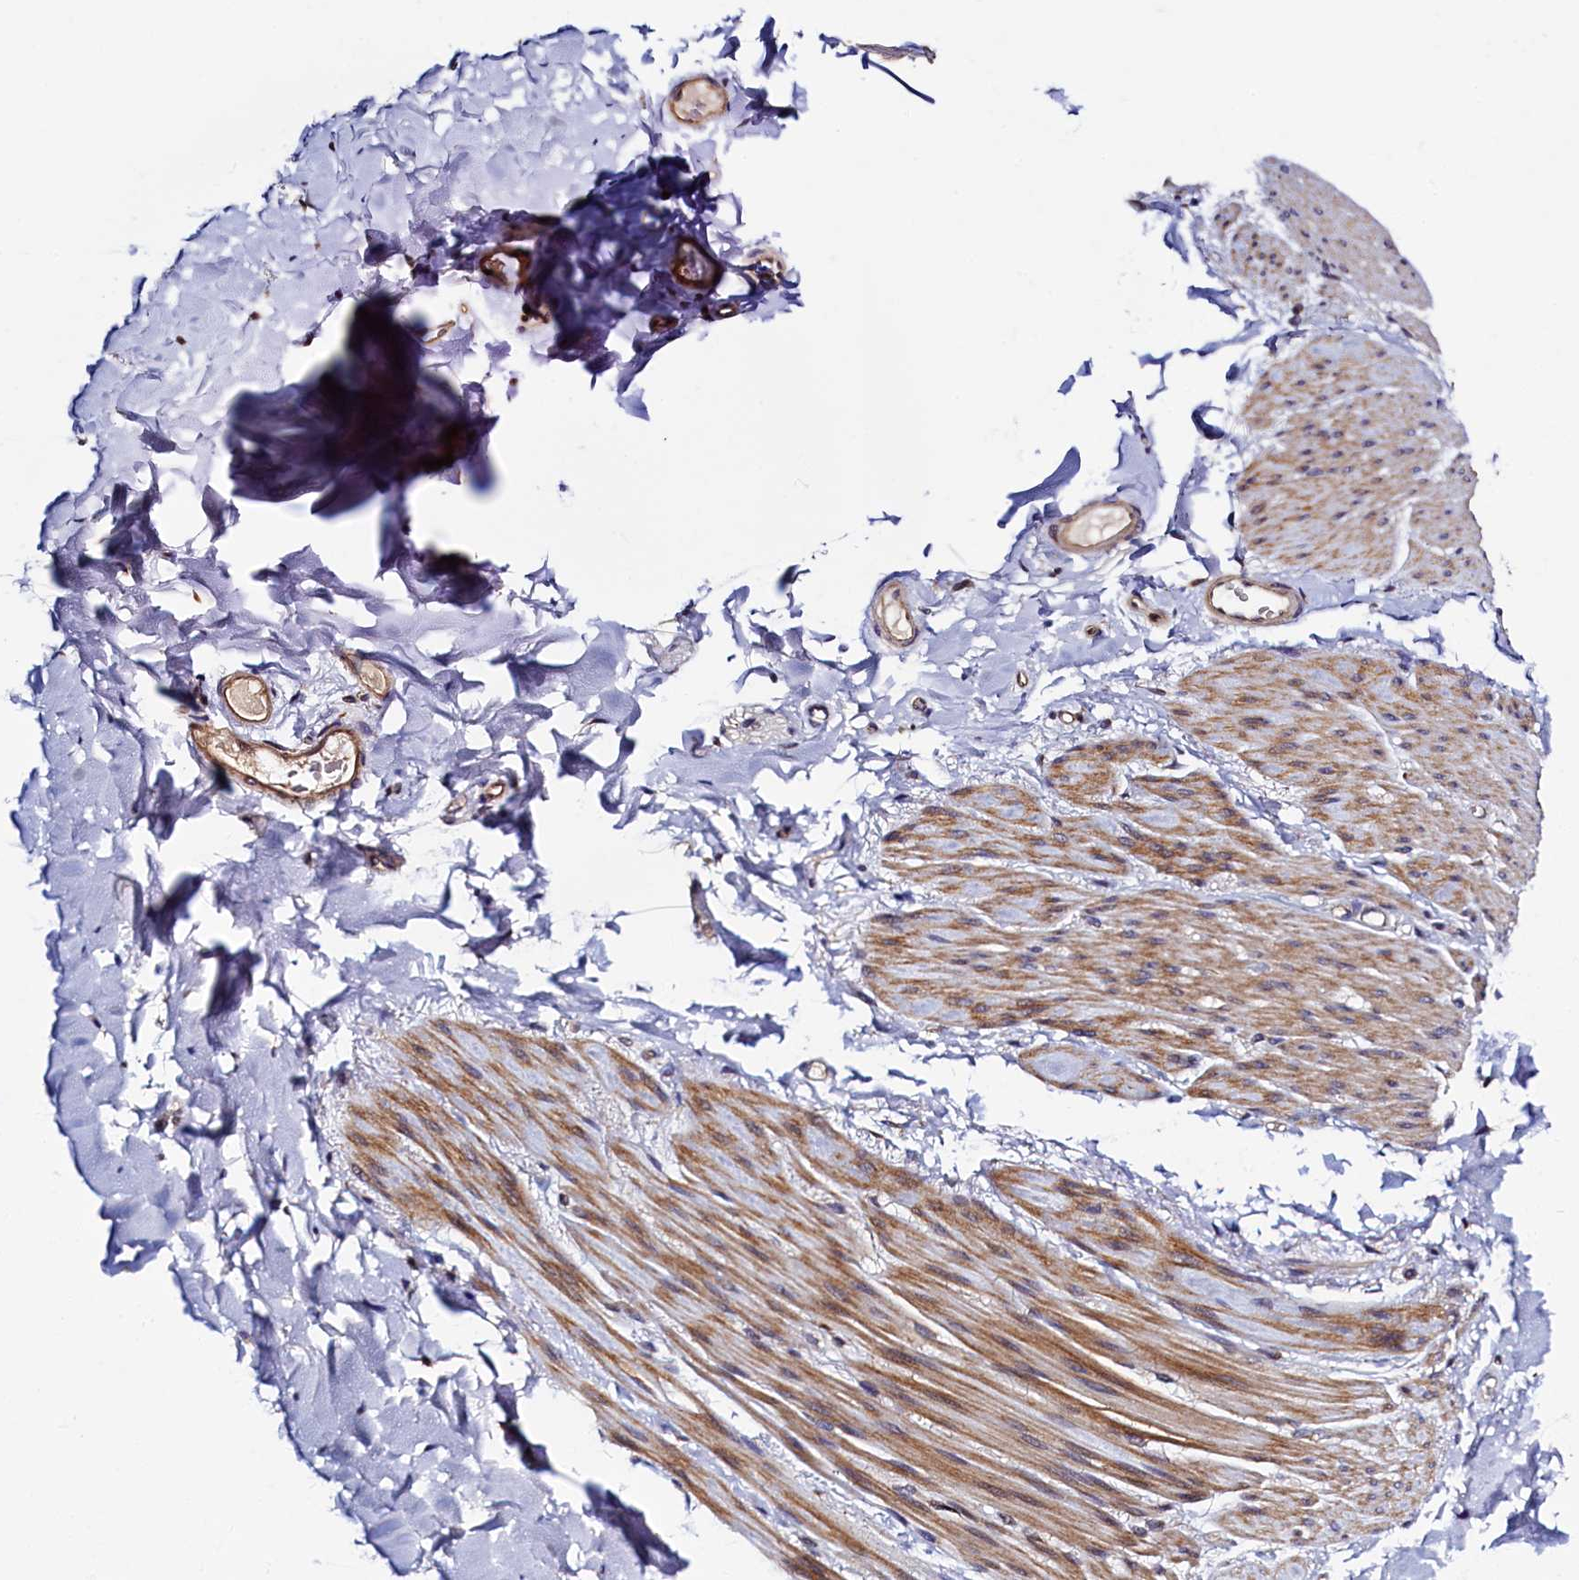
{"staining": {"intensity": "weak", "quantity": "<25%", "location": "cytoplasmic/membranous,nuclear"}, "tissue": "adipose tissue", "cell_type": "Adipocytes", "image_type": "normal", "snomed": [{"axis": "morphology", "description": "Normal tissue, NOS"}, {"axis": "topography", "description": "Colon"}, {"axis": "topography", "description": "Peripheral nerve tissue"}], "caption": "Adipocytes show no significant staining in normal adipose tissue. The staining is performed using DAB (3,3'-diaminobenzidine) brown chromogen with nuclei counter-stained in using hematoxylin.", "gene": "SLC16A14", "patient": {"sex": "female", "age": 61}}